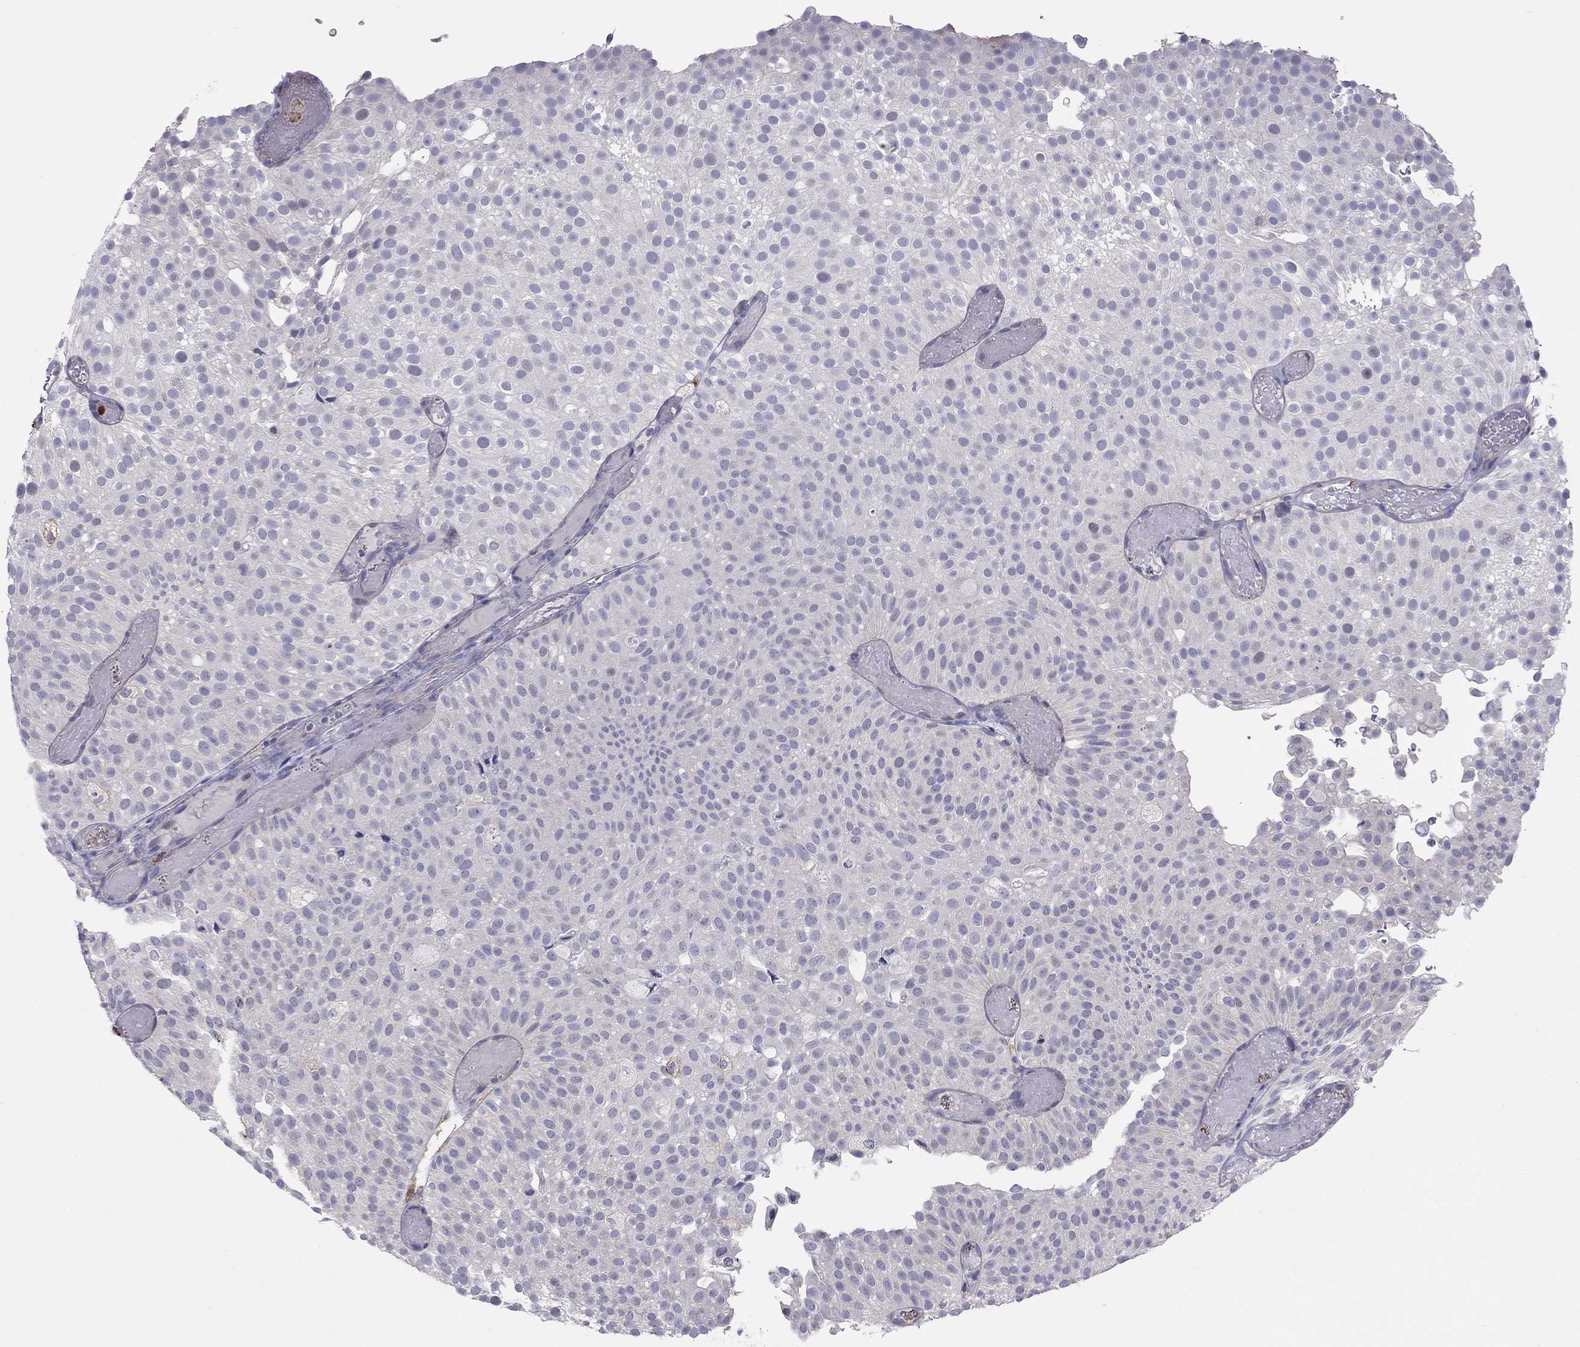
{"staining": {"intensity": "negative", "quantity": "none", "location": "none"}, "tissue": "urothelial cancer", "cell_type": "Tumor cells", "image_type": "cancer", "snomed": [{"axis": "morphology", "description": "Urothelial carcinoma, Low grade"}, {"axis": "topography", "description": "Urinary bladder"}], "caption": "IHC histopathology image of neoplastic tissue: low-grade urothelial carcinoma stained with DAB displays no significant protein positivity in tumor cells.", "gene": "MND1", "patient": {"sex": "male", "age": 78}}